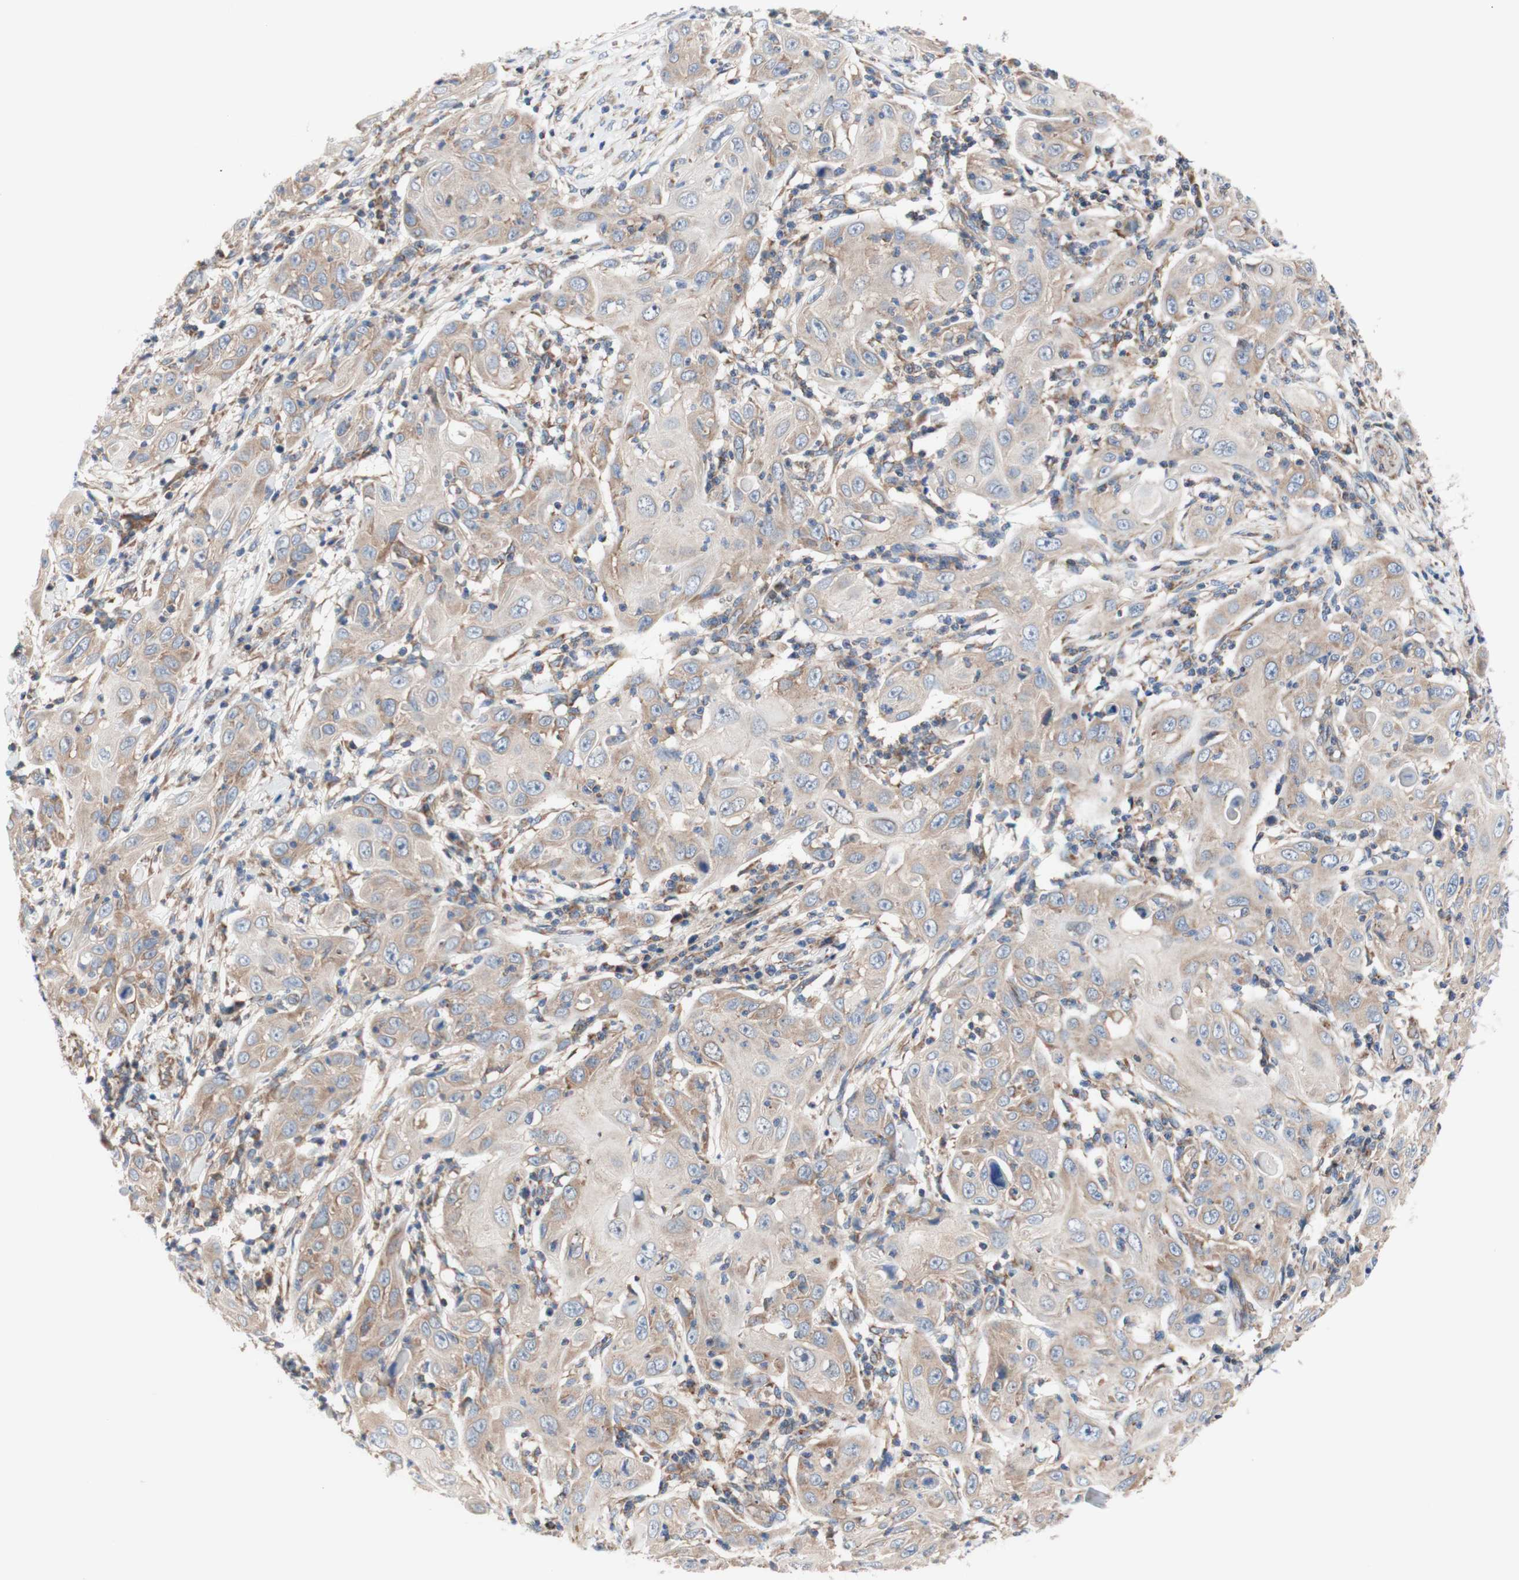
{"staining": {"intensity": "weak", "quantity": "25%-75%", "location": "cytoplasmic/membranous"}, "tissue": "skin cancer", "cell_type": "Tumor cells", "image_type": "cancer", "snomed": [{"axis": "morphology", "description": "Squamous cell carcinoma, NOS"}, {"axis": "topography", "description": "Skin"}], "caption": "Protein expression analysis of squamous cell carcinoma (skin) shows weak cytoplasmic/membranous staining in approximately 25%-75% of tumor cells. The staining was performed using DAB to visualize the protein expression in brown, while the nuclei were stained in blue with hematoxylin (Magnification: 20x).", "gene": "FMR1", "patient": {"sex": "female", "age": 88}}